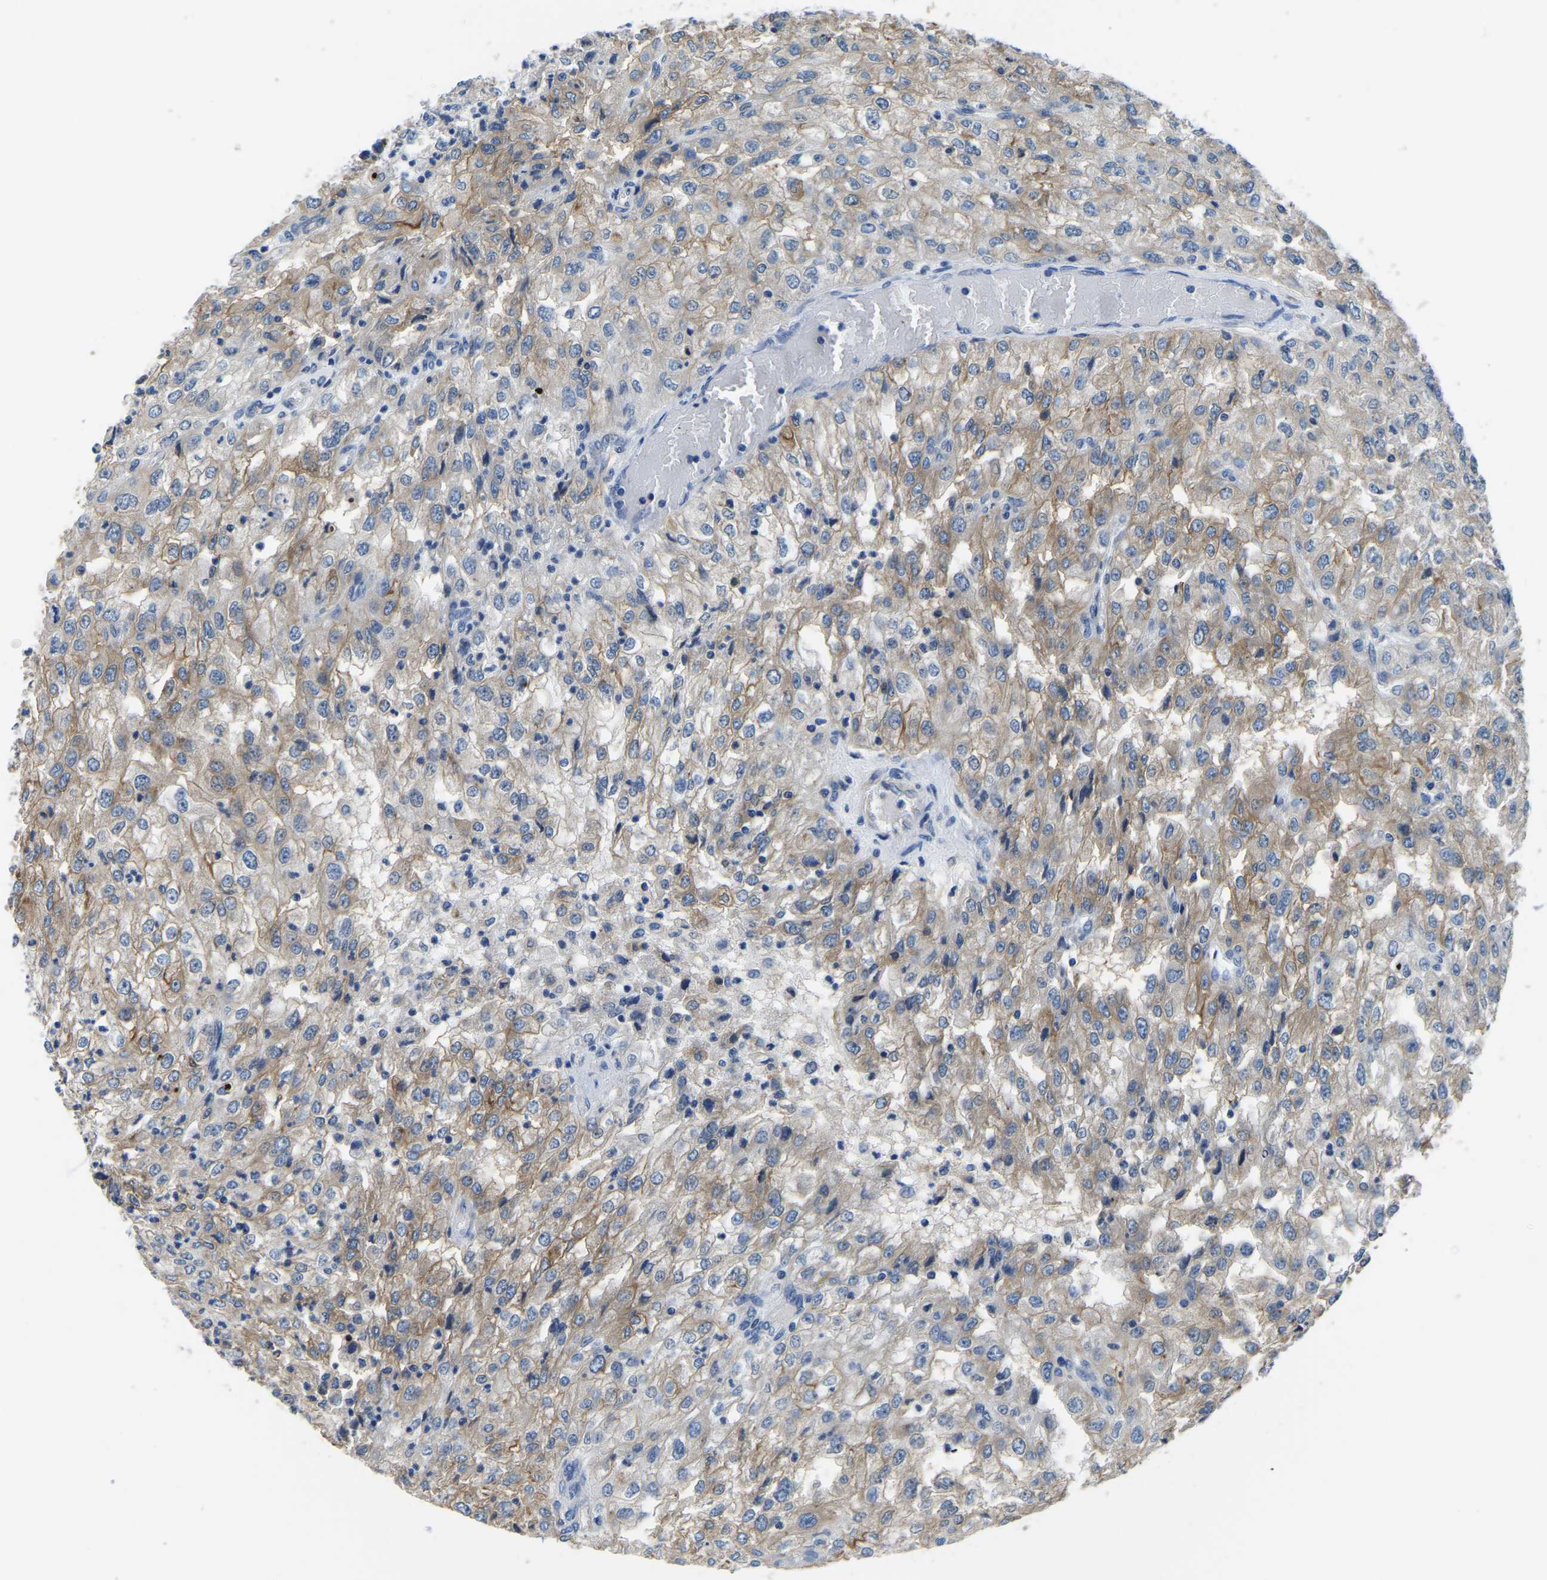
{"staining": {"intensity": "moderate", "quantity": "<25%", "location": "cytoplasmic/membranous"}, "tissue": "renal cancer", "cell_type": "Tumor cells", "image_type": "cancer", "snomed": [{"axis": "morphology", "description": "Adenocarcinoma, NOS"}, {"axis": "topography", "description": "Kidney"}], "caption": "Renal cancer was stained to show a protein in brown. There is low levels of moderate cytoplasmic/membranous expression in about <25% of tumor cells.", "gene": "LIAS", "patient": {"sex": "female", "age": 54}}